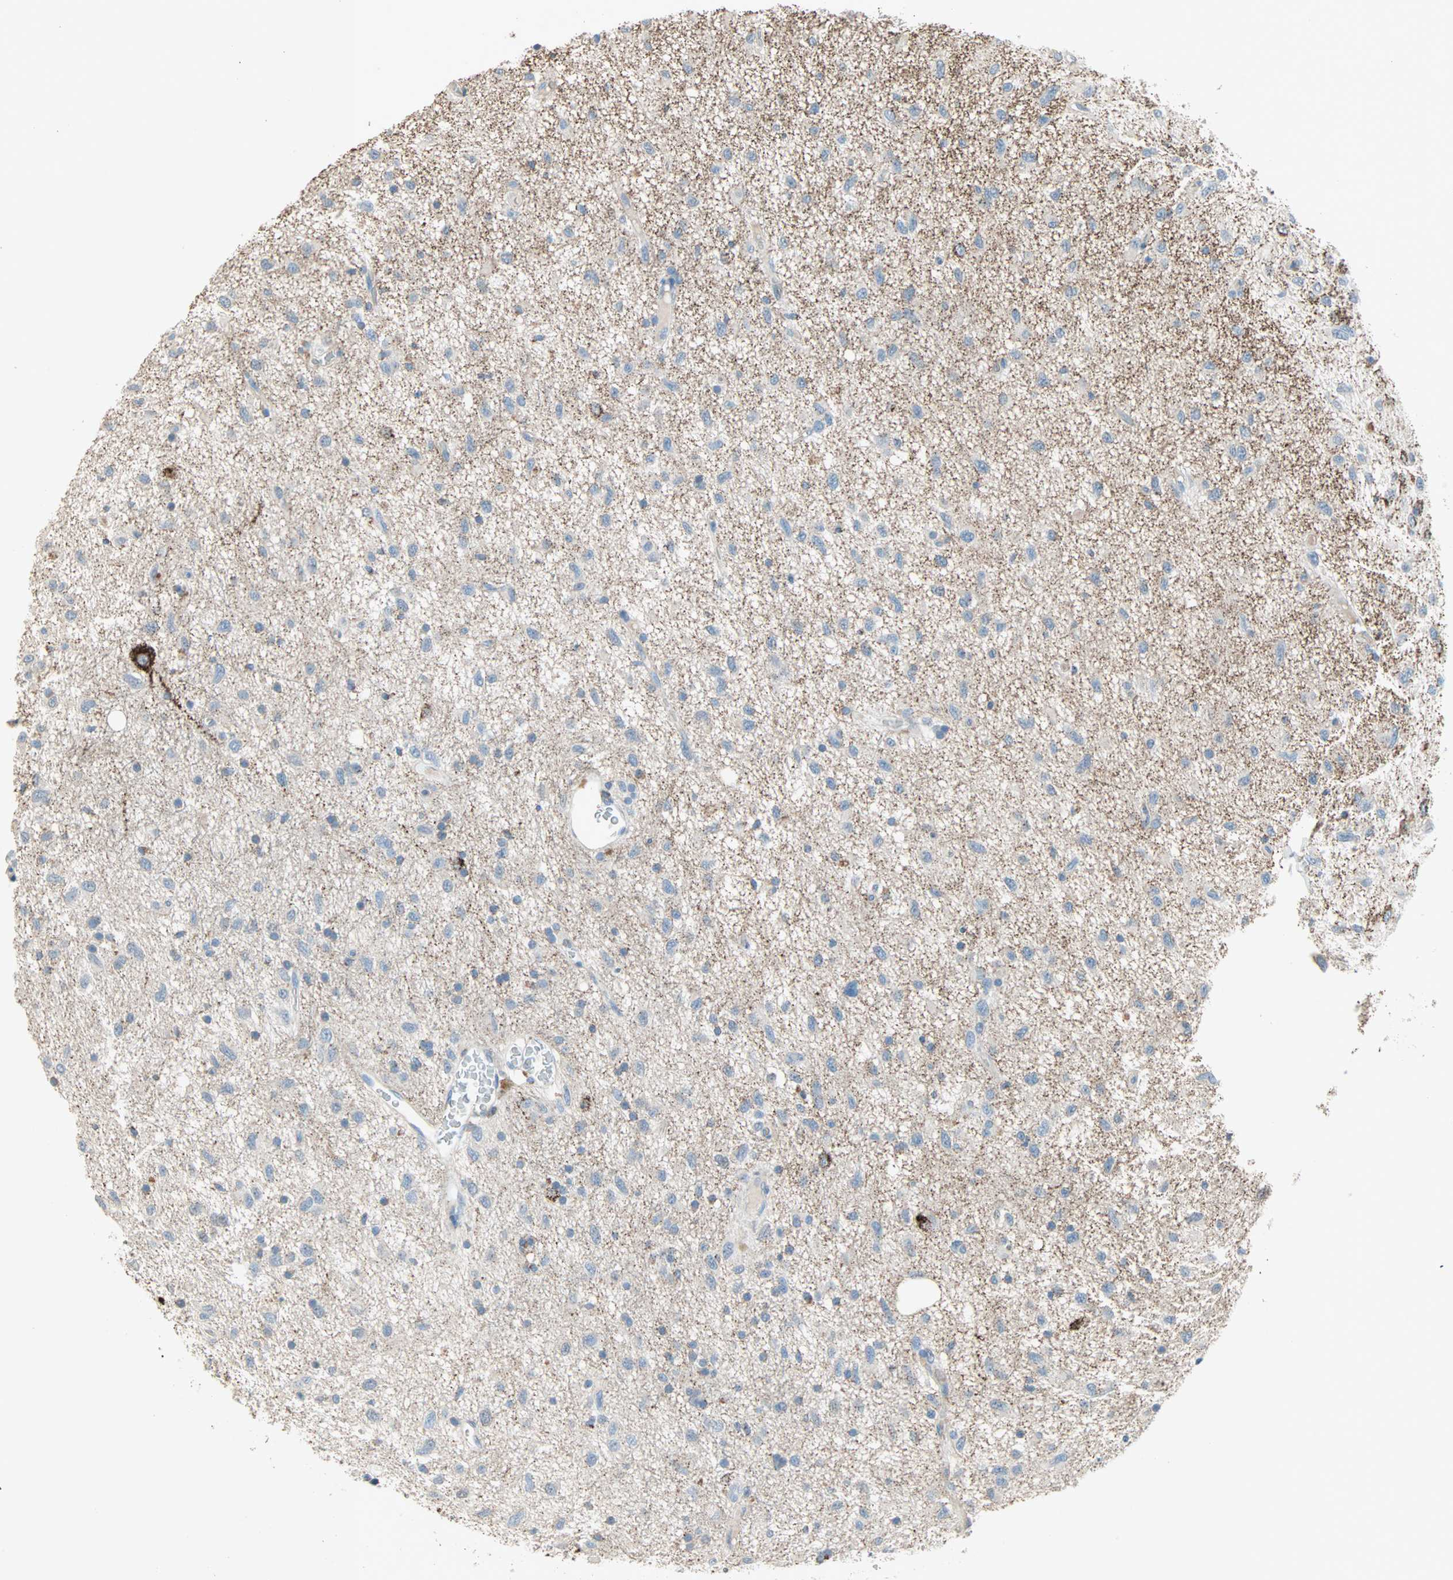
{"staining": {"intensity": "negative", "quantity": "none", "location": "none"}, "tissue": "glioma", "cell_type": "Tumor cells", "image_type": "cancer", "snomed": [{"axis": "morphology", "description": "Glioma, malignant, Low grade"}, {"axis": "topography", "description": "Brain"}], "caption": "Glioma was stained to show a protein in brown. There is no significant staining in tumor cells.", "gene": "ACVRL1", "patient": {"sex": "male", "age": 77}}